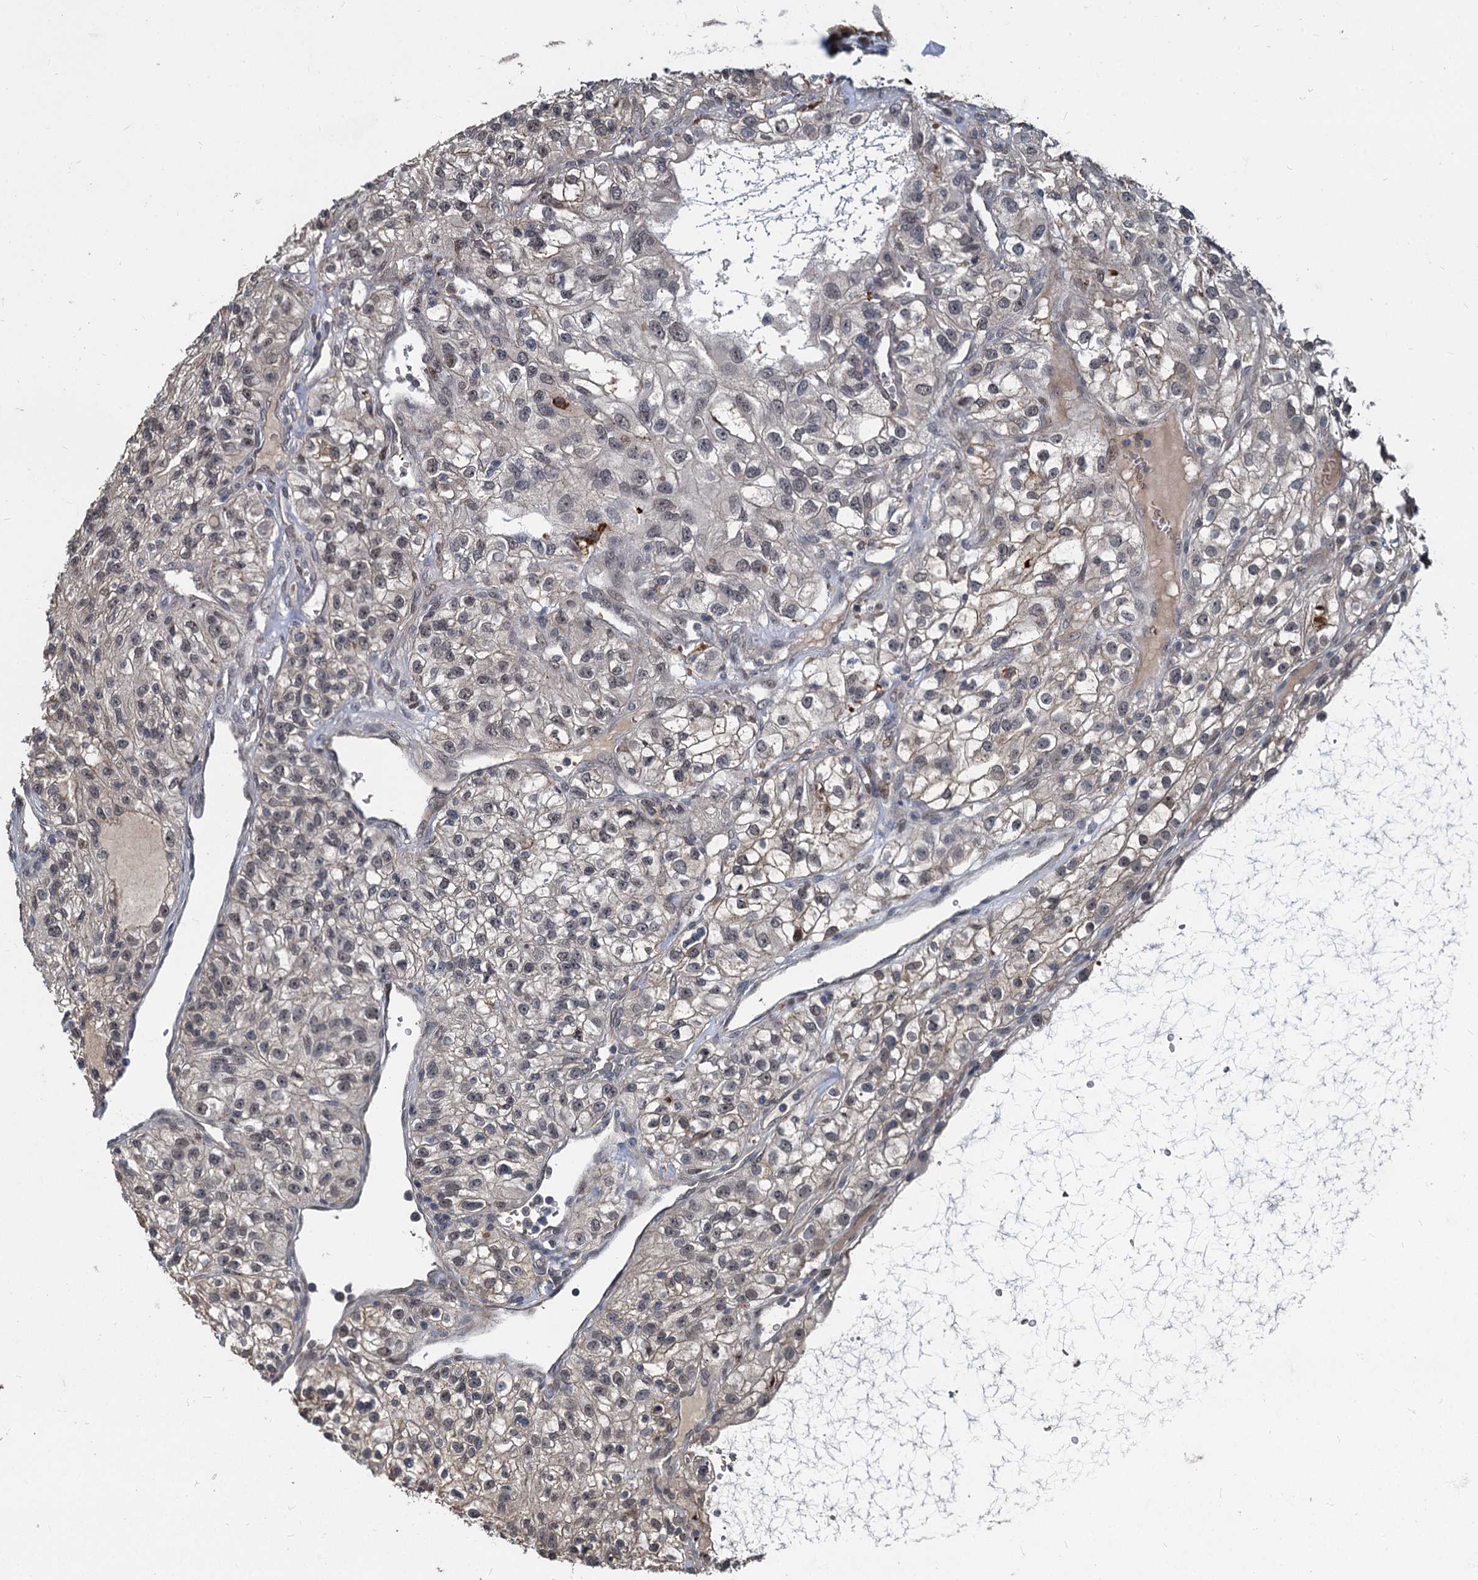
{"staining": {"intensity": "weak", "quantity": "25%-75%", "location": "cytoplasmic/membranous"}, "tissue": "renal cancer", "cell_type": "Tumor cells", "image_type": "cancer", "snomed": [{"axis": "morphology", "description": "Adenocarcinoma, NOS"}, {"axis": "topography", "description": "Kidney"}], "caption": "A brown stain labels weak cytoplasmic/membranous expression of a protein in renal adenocarcinoma tumor cells. (DAB = brown stain, brightfield microscopy at high magnification).", "gene": "FANCI", "patient": {"sex": "female", "age": 57}}